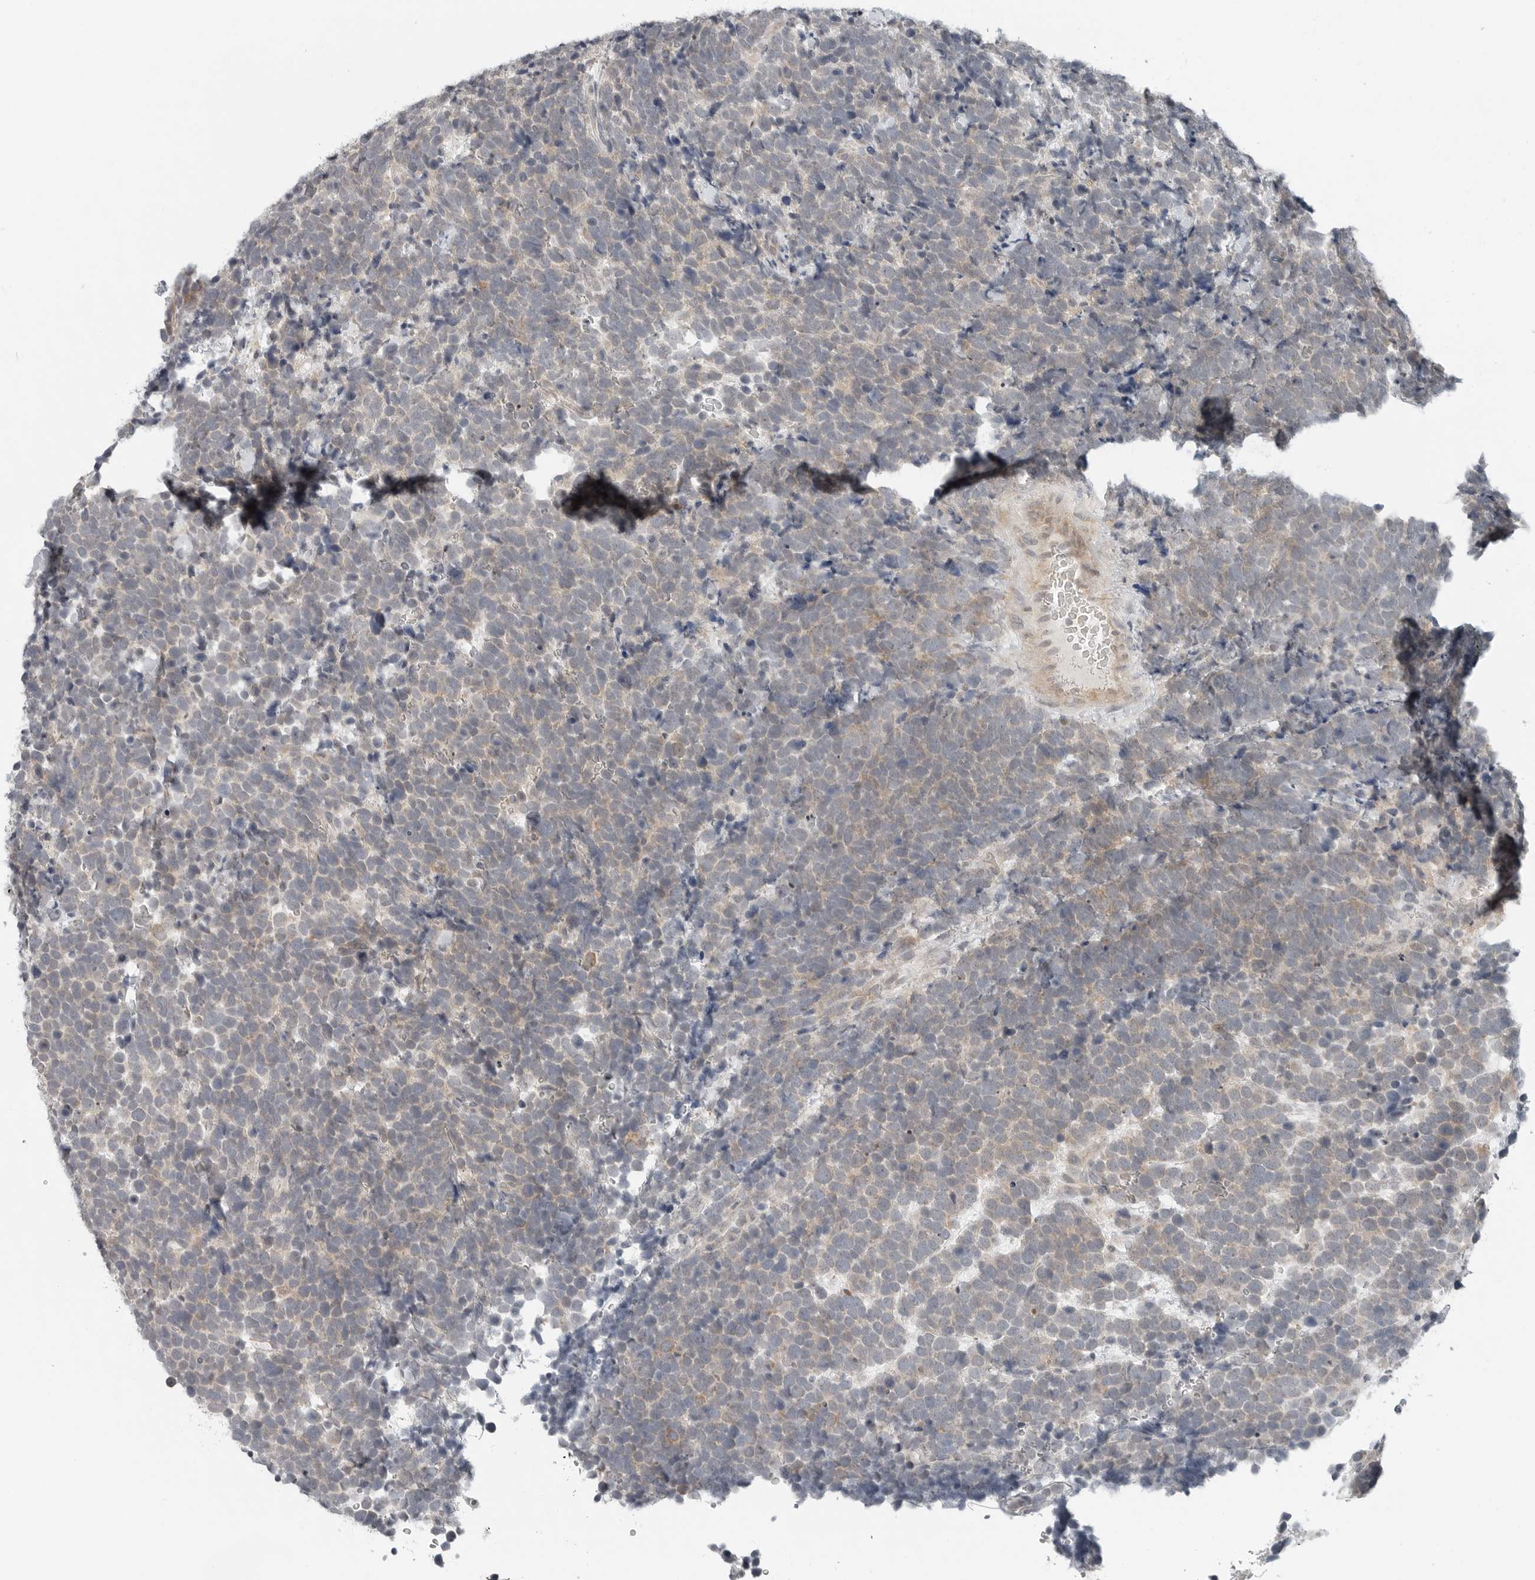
{"staining": {"intensity": "weak", "quantity": "<25%", "location": "cytoplasmic/membranous"}, "tissue": "urothelial cancer", "cell_type": "Tumor cells", "image_type": "cancer", "snomed": [{"axis": "morphology", "description": "Urothelial carcinoma, High grade"}, {"axis": "topography", "description": "Urinary bladder"}], "caption": "Micrograph shows no protein positivity in tumor cells of high-grade urothelial carcinoma tissue.", "gene": "FCRLB", "patient": {"sex": "female", "age": 82}}